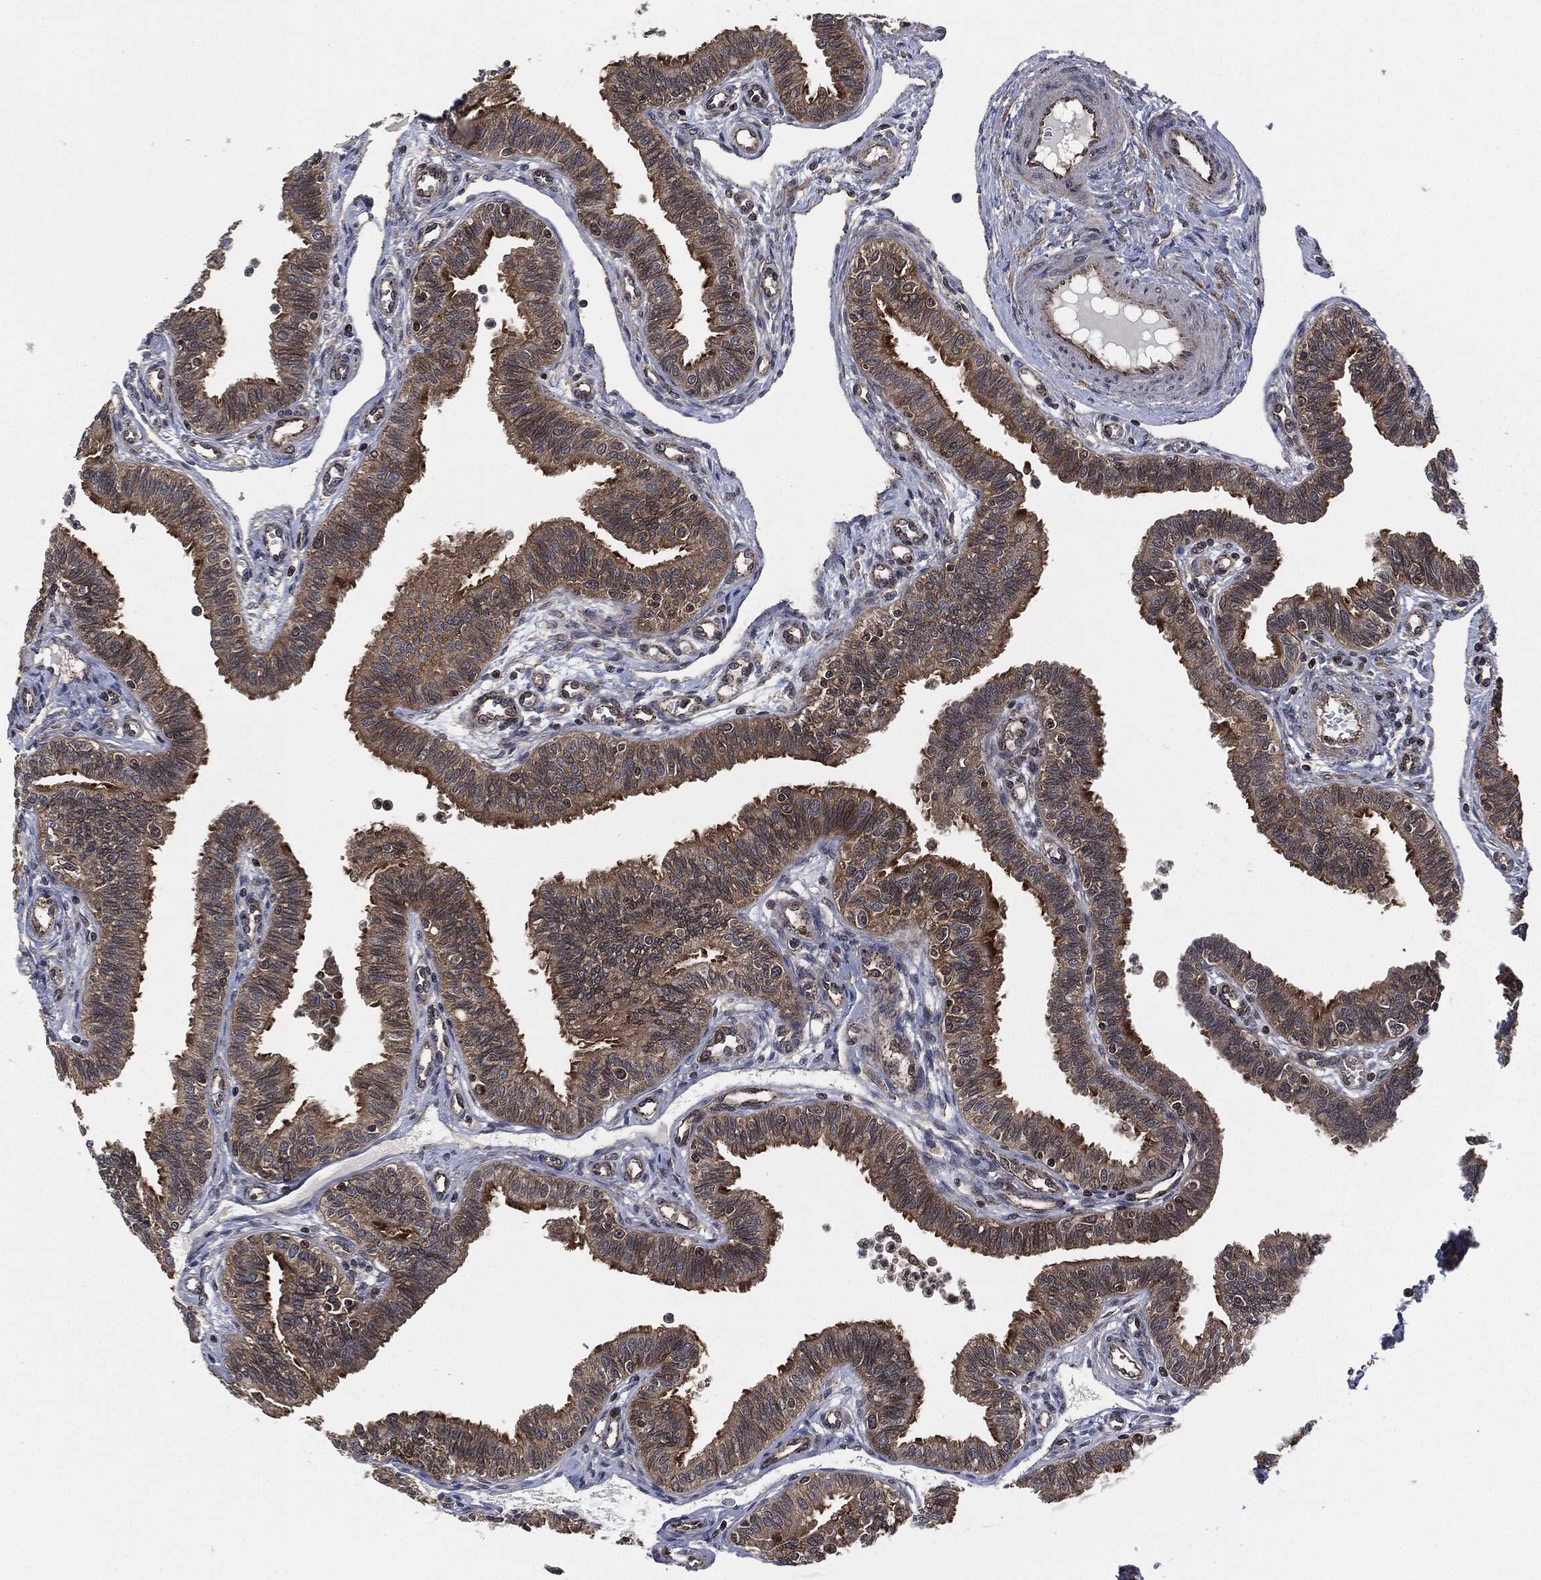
{"staining": {"intensity": "moderate", "quantity": ">75%", "location": "cytoplasmic/membranous"}, "tissue": "fallopian tube", "cell_type": "Glandular cells", "image_type": "normal", "snomed": [{"axis": "morphology", "description": "Normal tissue, NOS"}, {"axis": "topography", "description": "Fallopian tube"}], "caption": "Immunohistochemistry of unremarkable fallopian tube demonstrates medium levels of moderate cytoplasmic/membranous expression in about >75% of glandular cells.", "gene": "HRAS", "patient": {"sex": "female", "age": 36}}